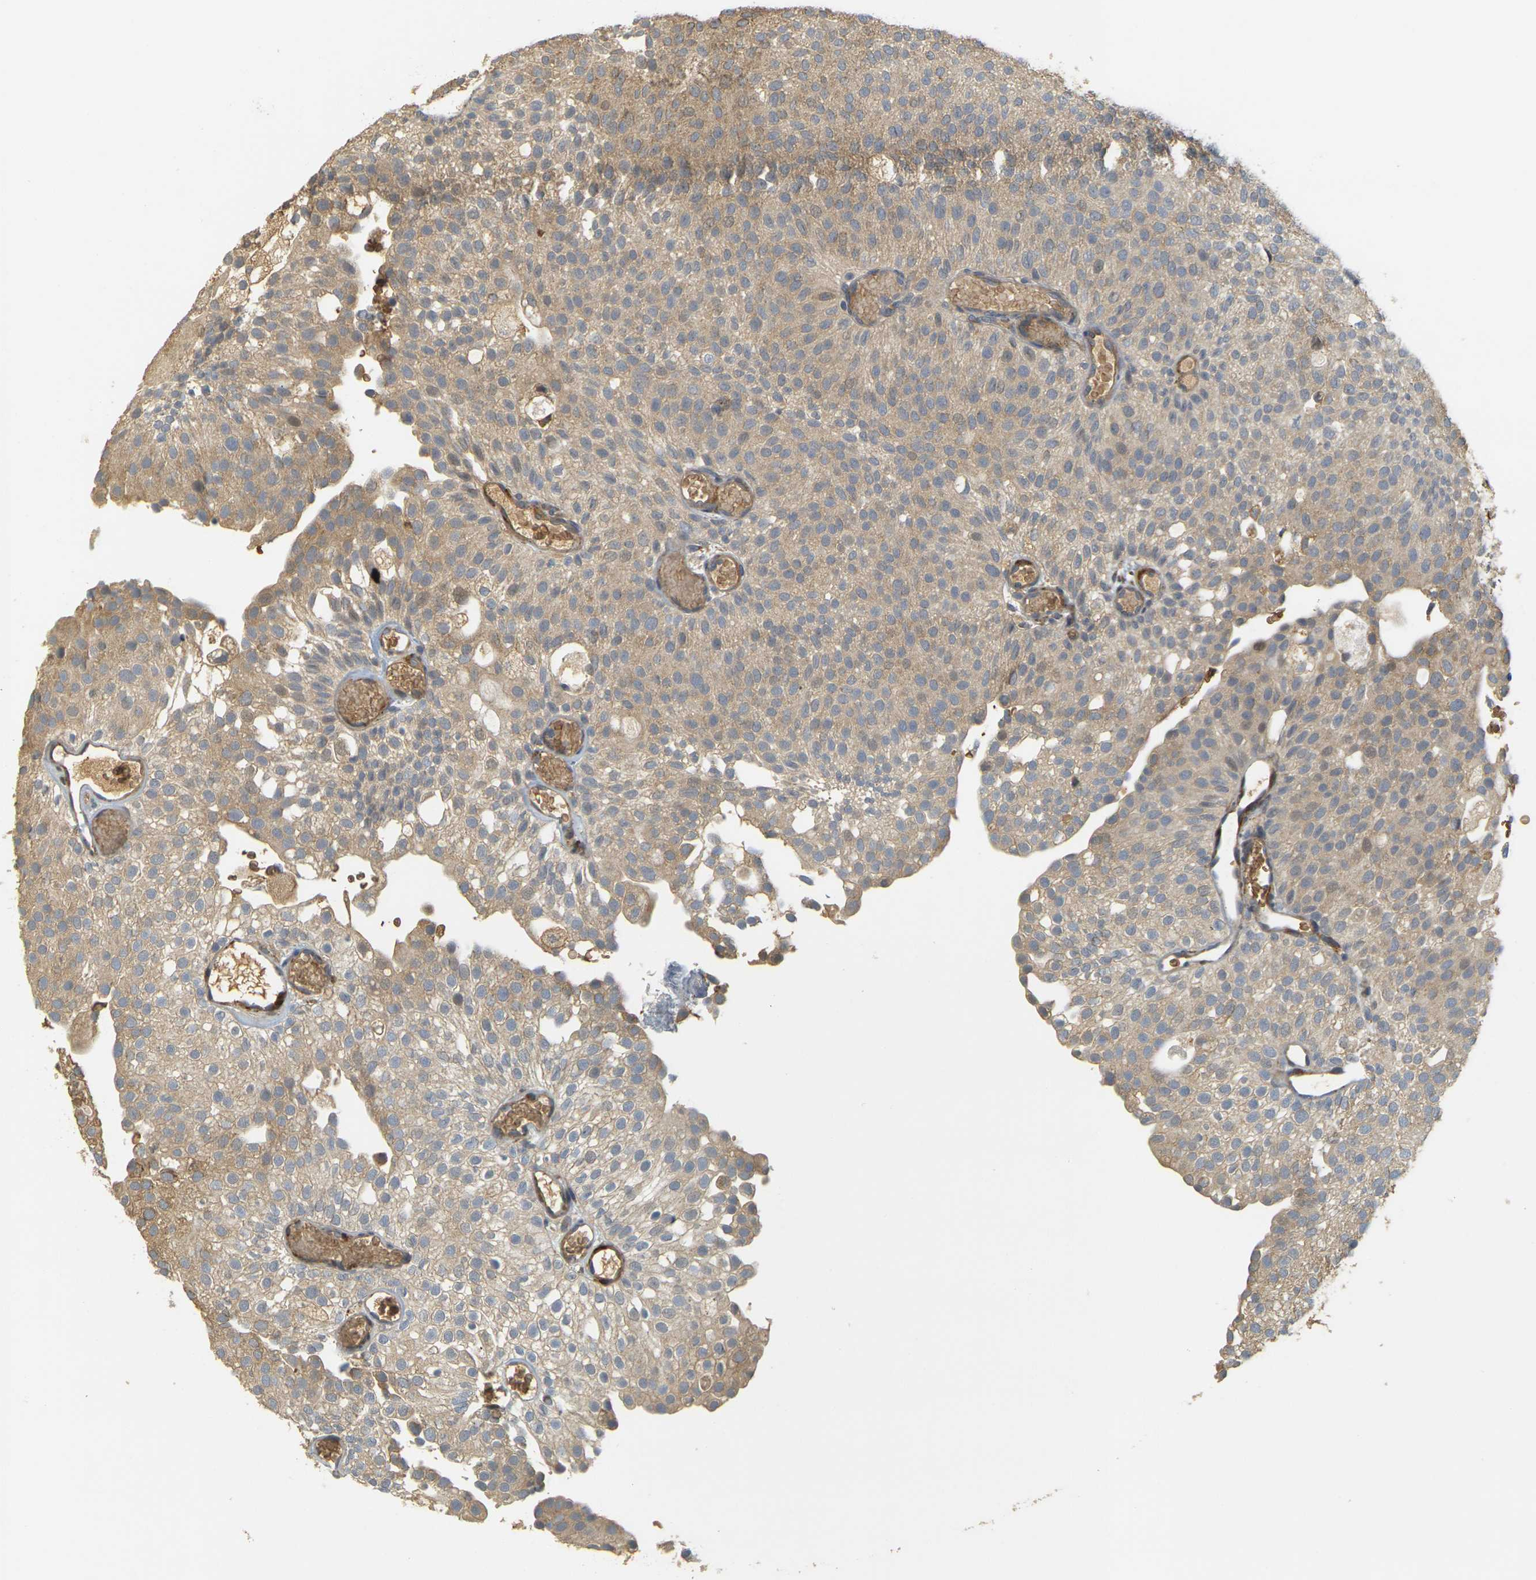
{"staining": {"intensity": "weak", "quantity": ">75%", "location": "cytoplasmic/membranous"}, "tissue": "urothelial cancer", "cell_type": "Tumor cells", "image_type": "cancer", "snomed": [{"axis": "morphology", "description": "Urothelial carcinoma, Low grade"}, {"axis": "topography", "description": "Urinary bladder"}], "caption": "There is low levels of weak cytoplasmic/membranous staining in tumor cells of low-grade urothelial carcinoma, as demonstrated by immunohistochemical staining (brown color).", "gene": "MEGF9", "patient": {"sex": "male", "age": 78}}